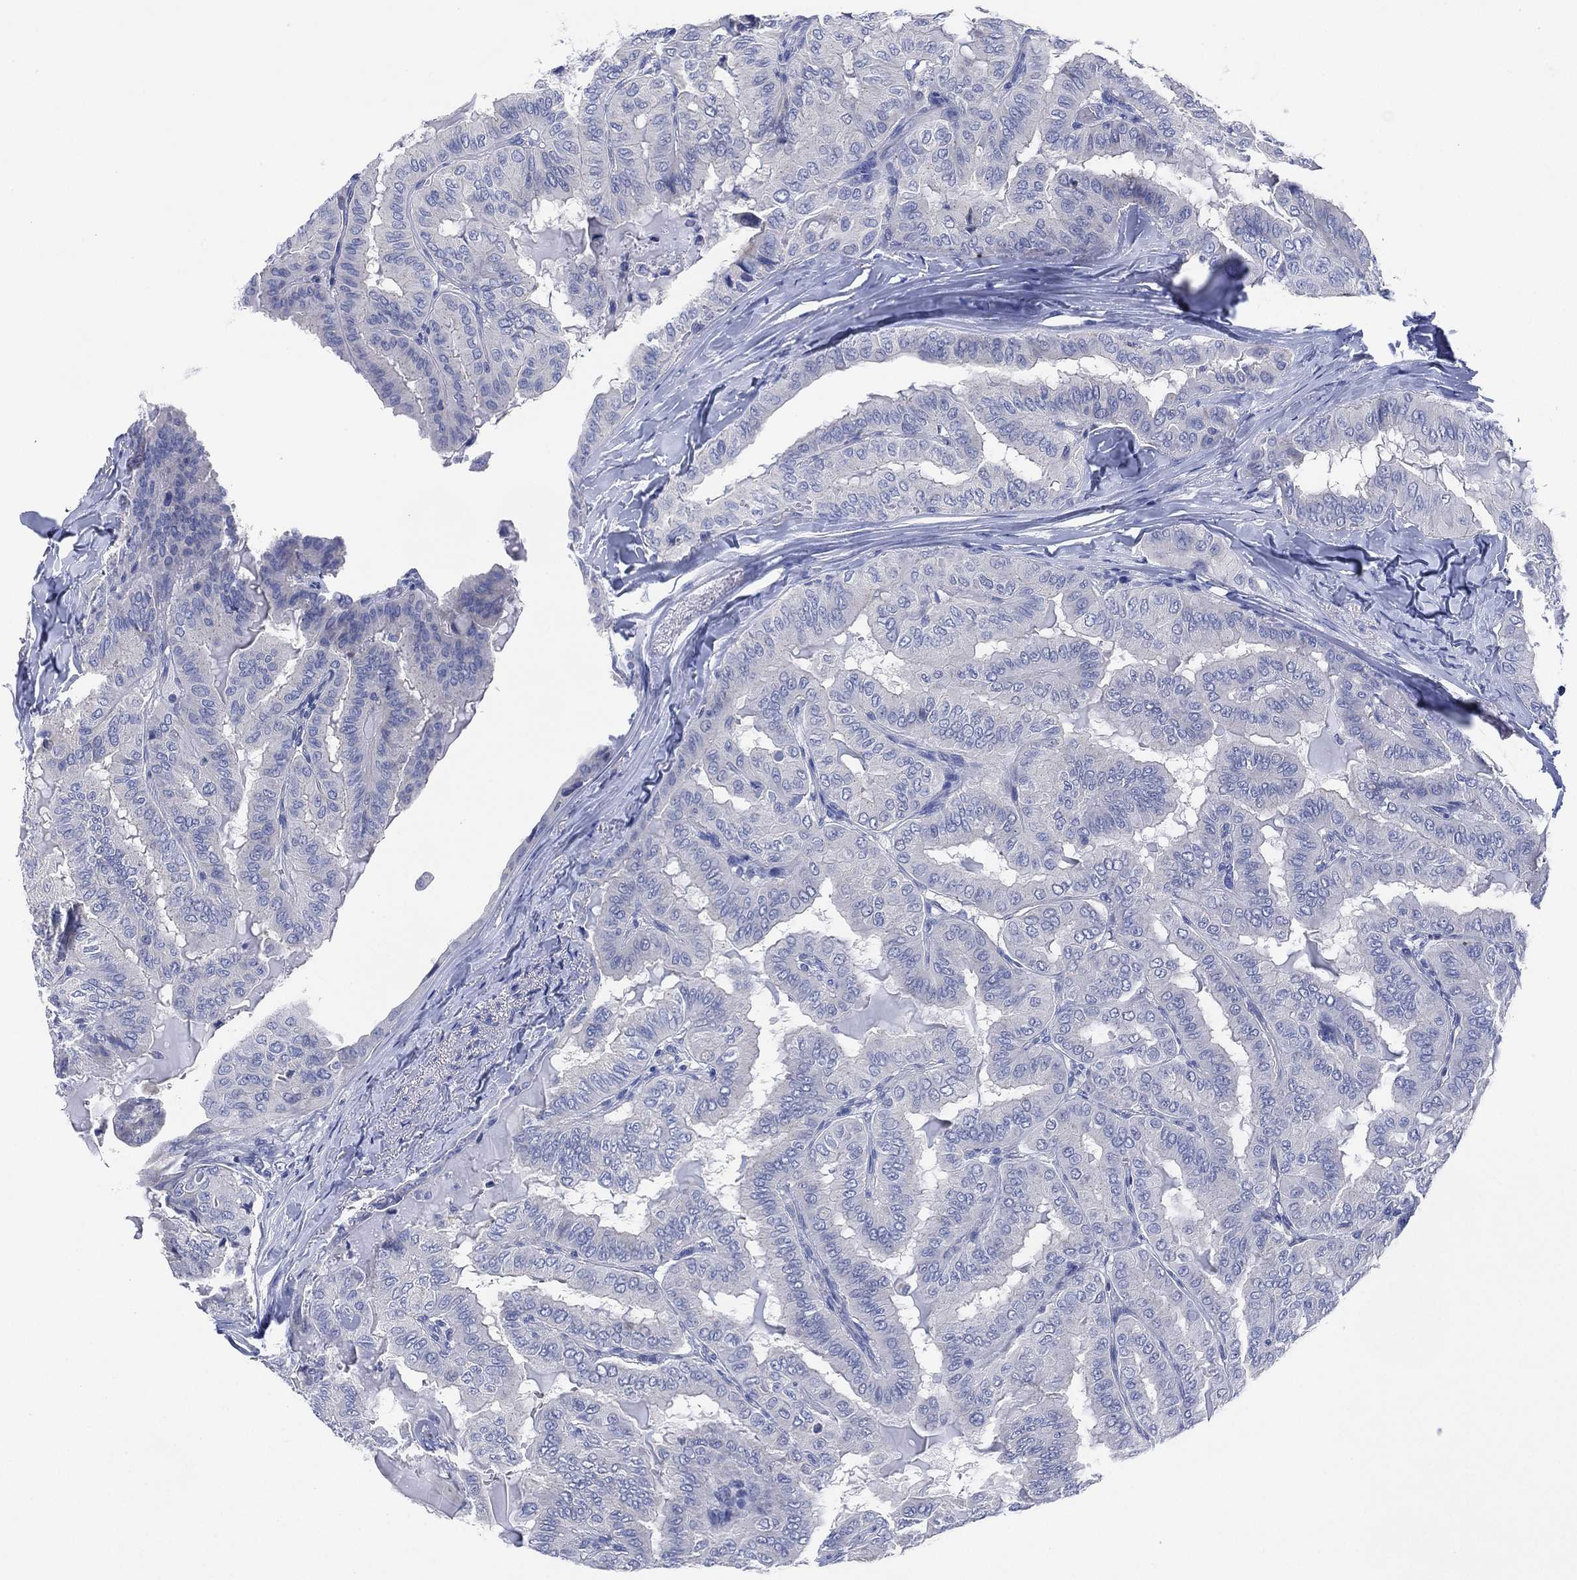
{"staining": {"intensity": "negative", "quantity": "none", "location": "none"}, "tissue": "thyroid cancer", "cell_type": "Tumor cells", "image_type": "cancer", "snomed": [{"axis": "morphology", "description": "Papillary adenocarcinoma, NOS"}, {"axis": "topography", "description": "Thyroid gland"}], "caption": "Tumor cells are negative for brown protein staining in thyroid papillary adenocarcinoma.", "gene": "CHRNA3", "patient": {"sex": "female", "age": 68}}